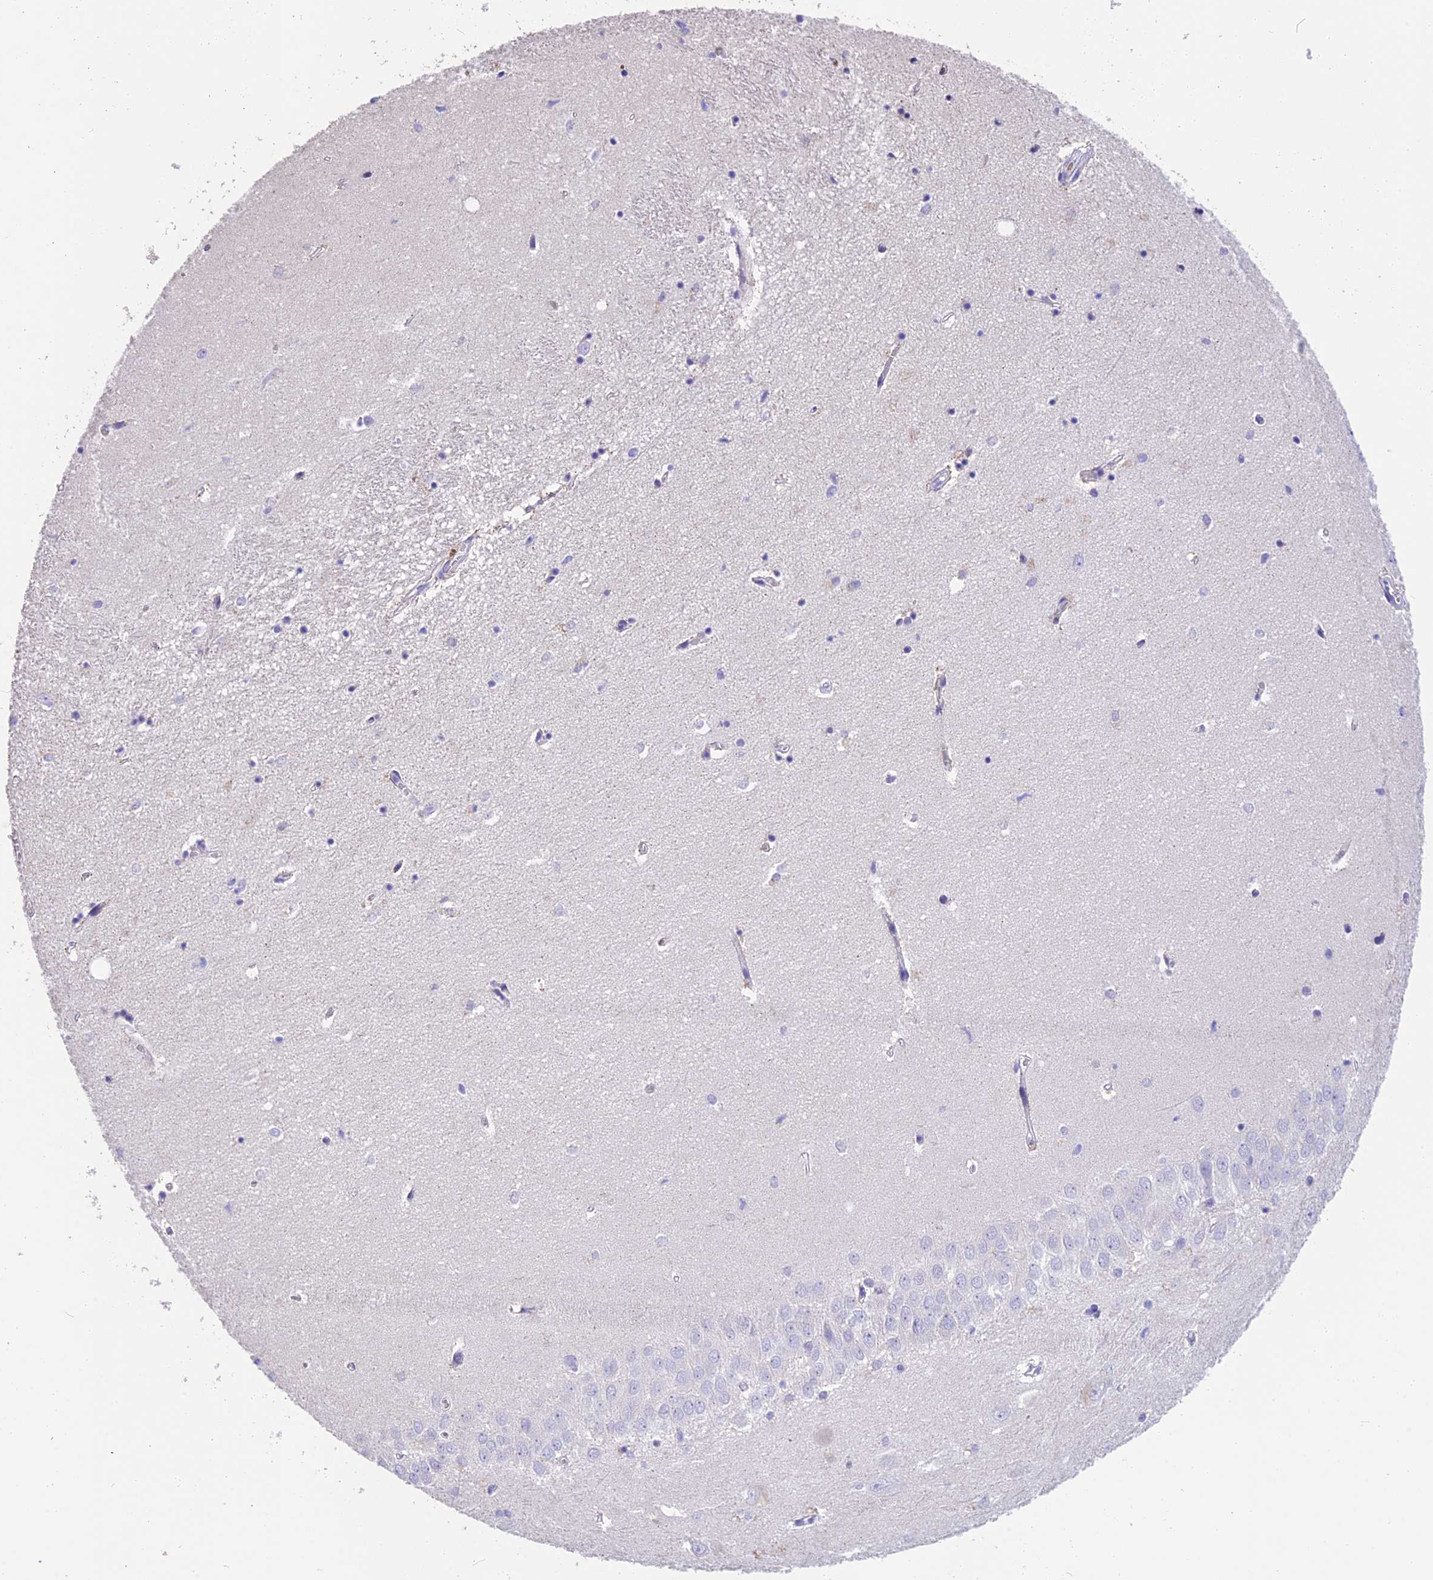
{"staining": {"intensity": "negative", "quantity": "none", "location": "none"}, "tissue": "hippocampus", "cell_type": "Glial cells", "image_type": "normal", "snomed": [{"axis": "morphology", "description": "Normal tissue, NOS"}, {"axis": "topography", "description": "Hippocampus"}], "caption": "Glial cells show no significant staining in benign hippocampus. The staining was performed using DAB (3,3'-diaminobenzidine) to visualize the protein expression in brown, while the nuclei were stained in blue with hematoxylin (Magnification: 20x).", "gene": "TNNC2", "patient": {"sex": "female", "age": 64}}